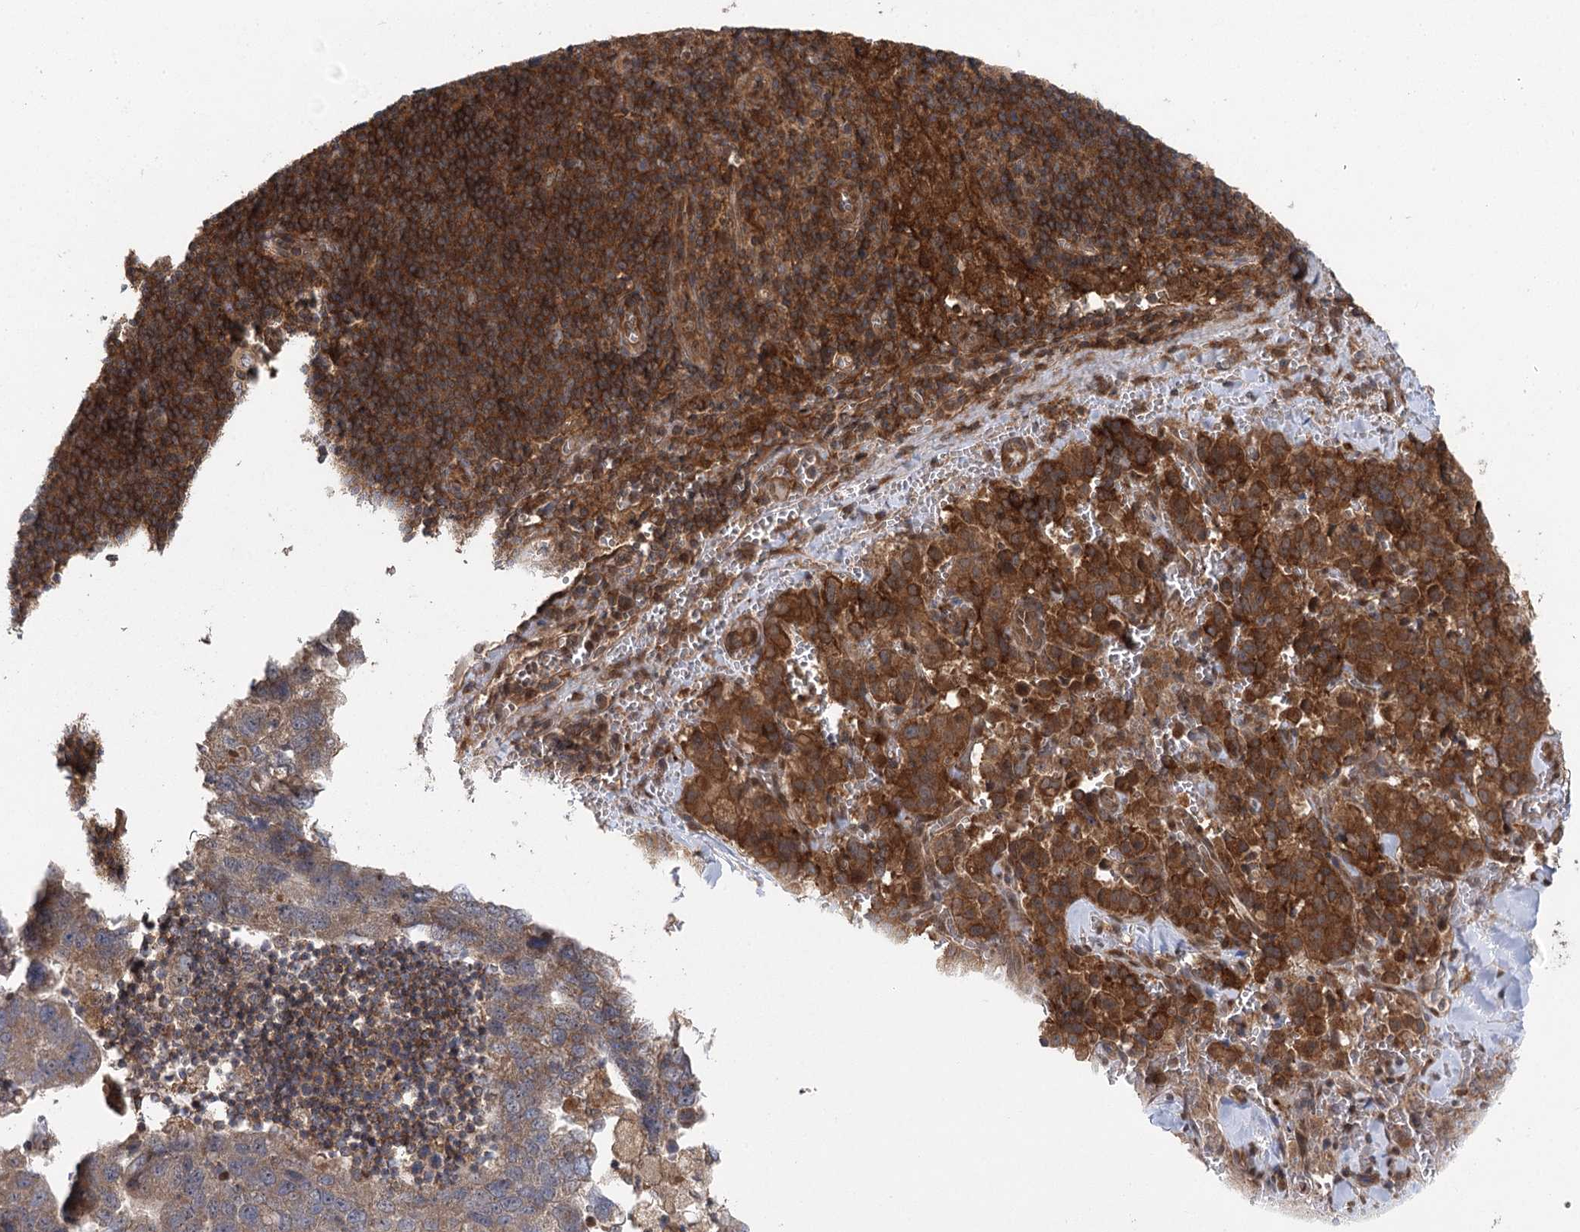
{"staining": {"intensity": "strong", "quantity": "25%-75%", "location": "cytoplasmic/membranous"}, "tissue": "pancreatic cancer", "cell_type": "Tumor cells", "image_type": "cancer", "snomed": [{"axis": "morphology", "description": "Adenocarcinoma, NOS"}, {"axis": "topography", "description": "Pancreas"}], "caption": "IHC staining of adenocarcinoma (pancreatic), which shows high levels of strong cytoplasmic/membranous staining in about 25%-75% of tumor cells indicating strong cytoplasmic/membranous protein positivity. The staining was performed using DAB (3,3'-diaminobenzidine) (brown) for protein detection and nuclei were counterstained in hematoxylin (blue).", "gene": "C12orf4", "patient": {"sex": "male", "age": 65}}